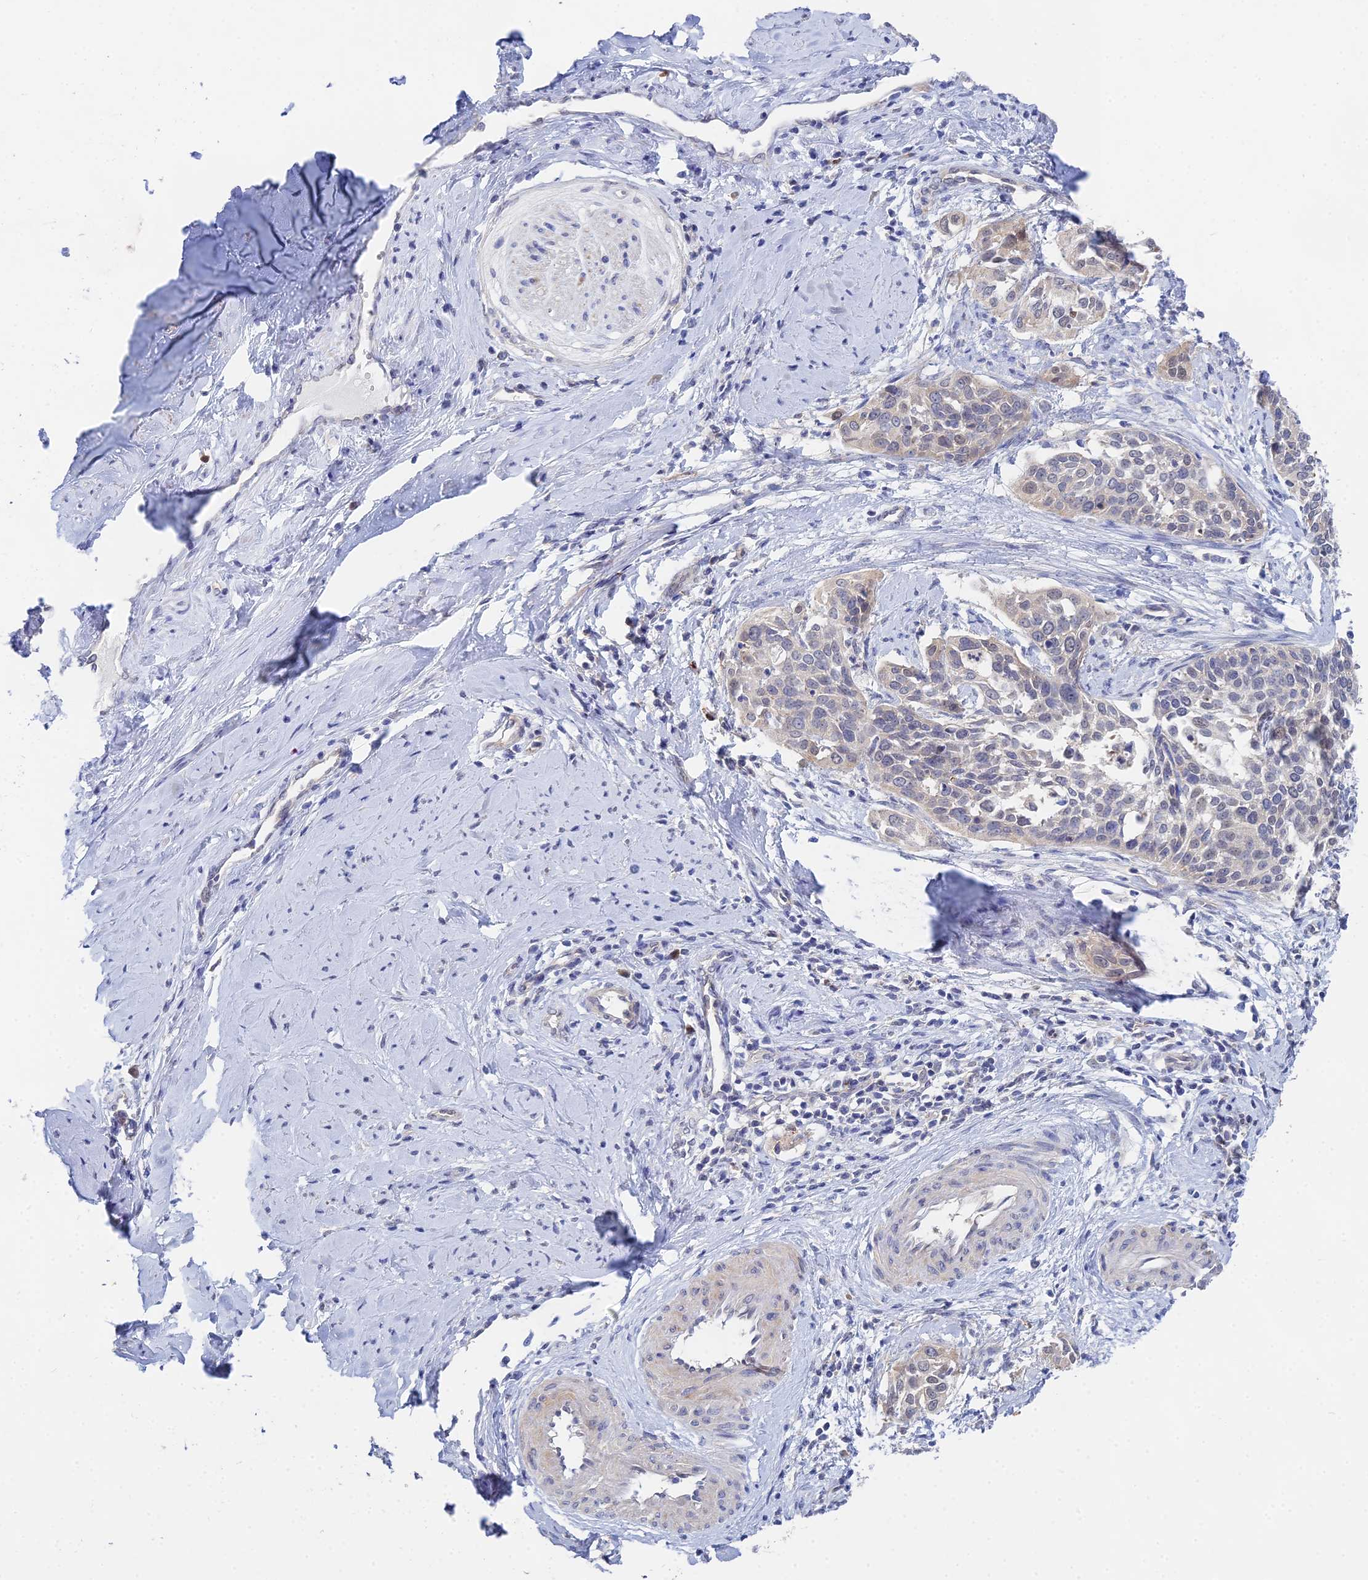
{"staining": {"intensity": "negative", "quantity": "none", "location": "none"}, "tissue": "cervical cancer", "cell_type": "Tumor cells", "image_type": "cancer", "snomed": [{"axis": "morphology", "description": "Squamous cell carcinoma, NOS"}, {"axis": "topography", "description": "Cervix"}], "caption": "An immunohistochemistry (IHC) image of cervical cancer is shown. There is no staining in tumor cells of cervical cancer. The staining is performed using DAB (3,3'-diaminobenzidine) brown chromogen with nuclei counter-stained in using hematoxylin.", "gene": "DNAH14", "patient": {"sex": "female", "age": 44}}